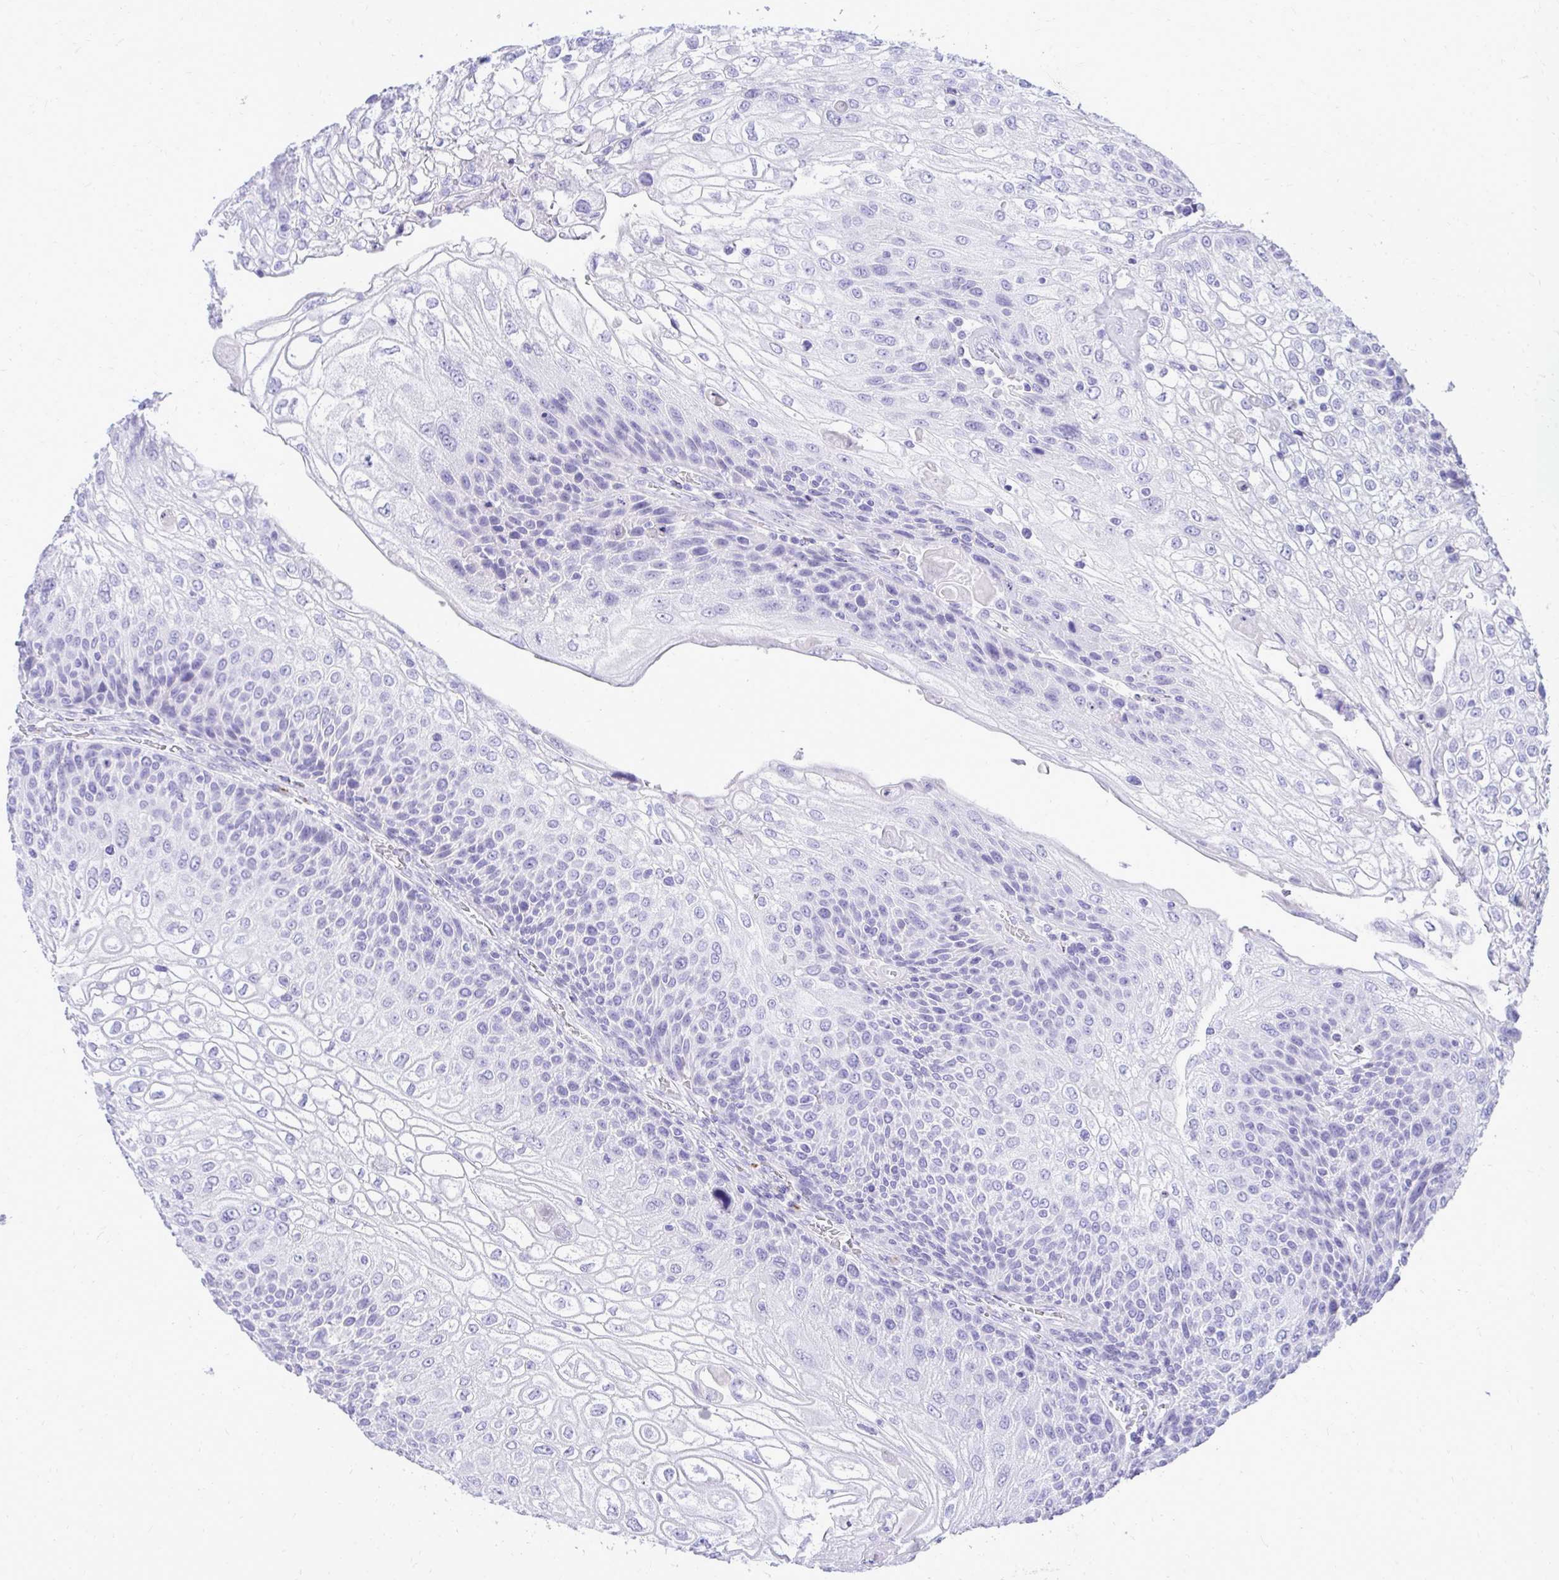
{"staining": {"intensity": "negative", "quantity": "none", "location": "none"}, "tissue": "urothelial cancer", "cell_type": "Tumor cells", "image_type": "cancer", "snomed": [{"axis": "morphology", "description": "Urothelial carcinoma, High grade"}, {"axis": "topography", "description": "Urinary bladder"}], "caption": "Urothelial cancer was stained to show a protein in brown. There is no significant expression in tumor cells. (Brightfield microscopy of DAB immunohistochemistry at high magnification).", "gene": "ANKDD1B", "patient": {"sex": "female", "age": 70}}